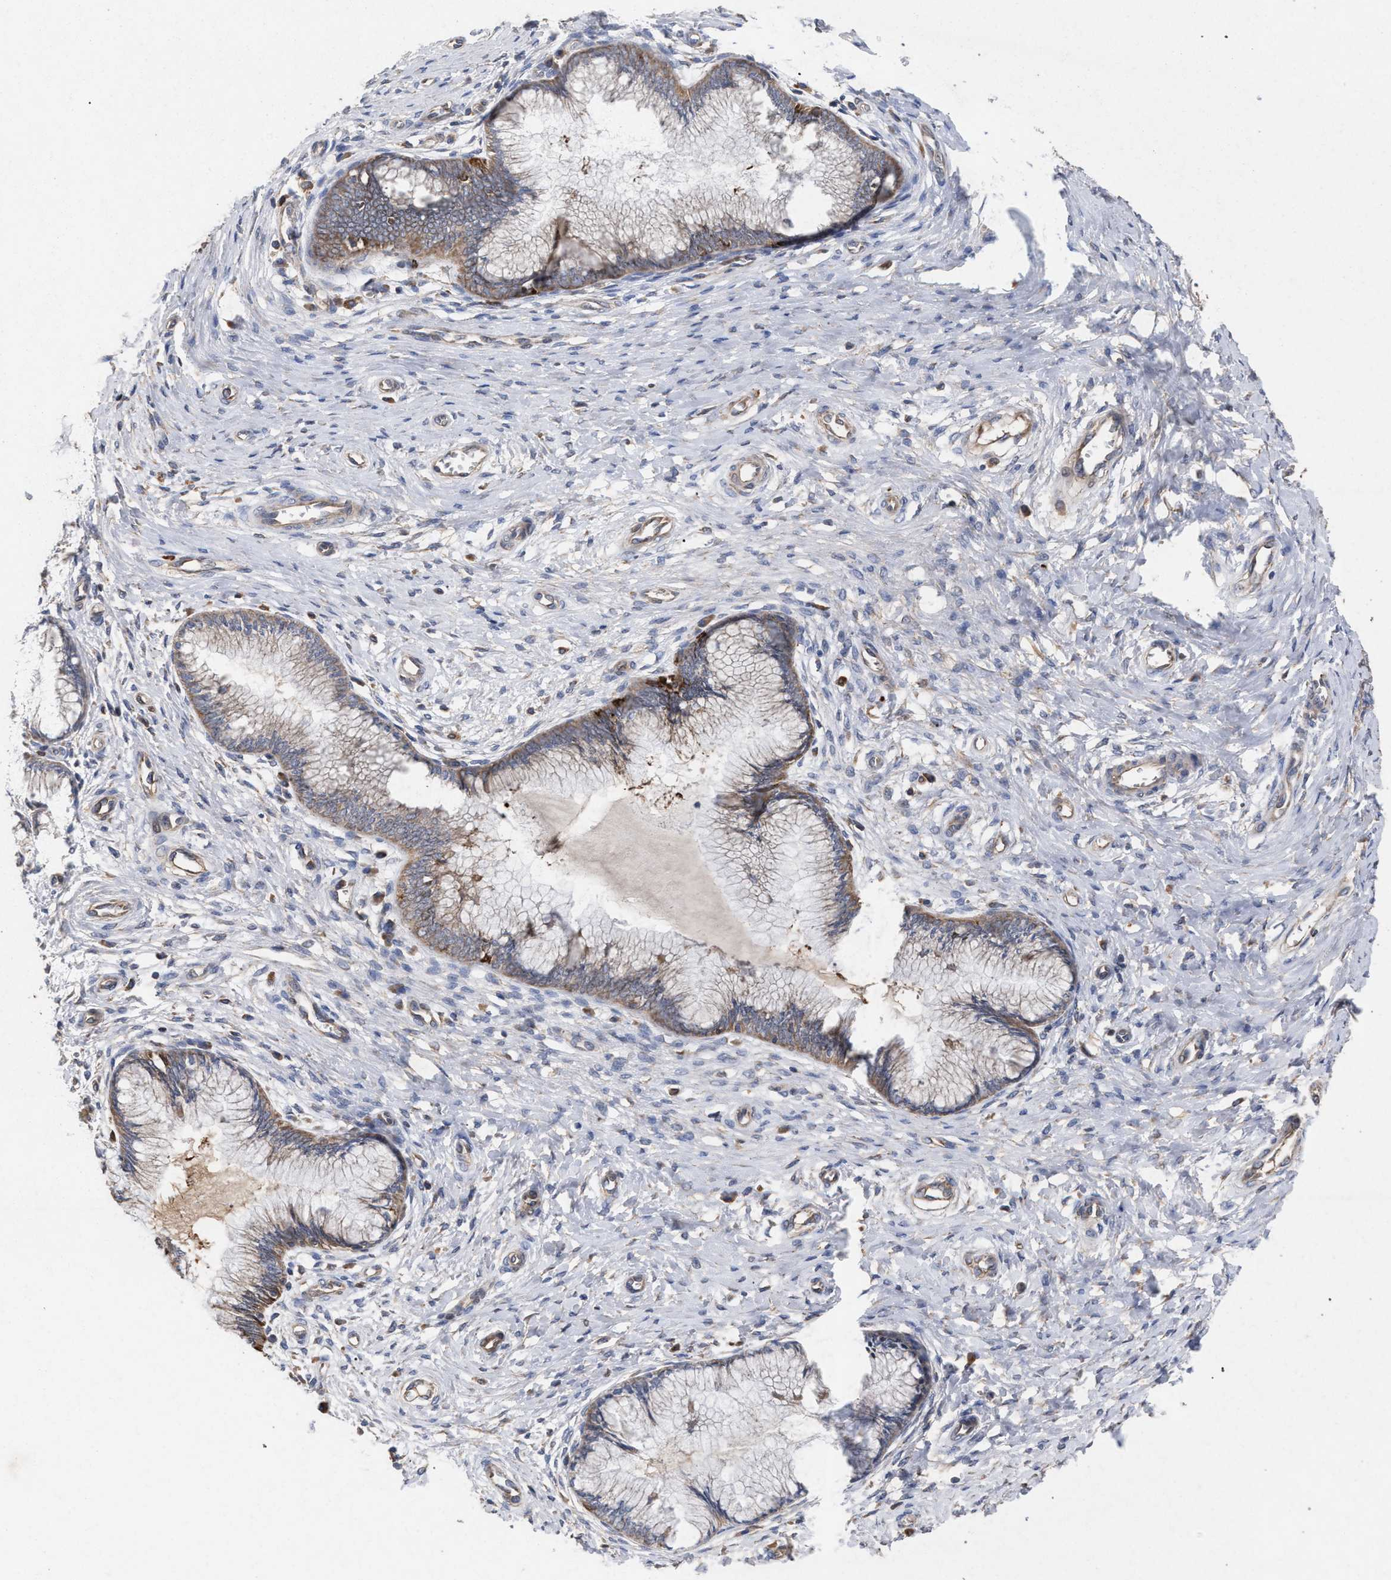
{"staining": {"intensity": "weak", "quantity": "25%-75%", "location": "cytoplasmic/membranous"}, "tissue": "cervix", "cell_type": "Glandular cells", "image_type": "normal", "snomed": [{"axis": "morphology", "description": "Normal tissue, NOS"}, {"axis": "topography", "description": "Cervix"}], "caption": "Immunohistochemistry (DAB) staining of normal cervix exhibits weak cytoplasmic/membranous protein positivity in approximately 25%-75% of glandular cells.", "gene": "BCL2L12", "patient": {"sex": "female", "age": 55}}